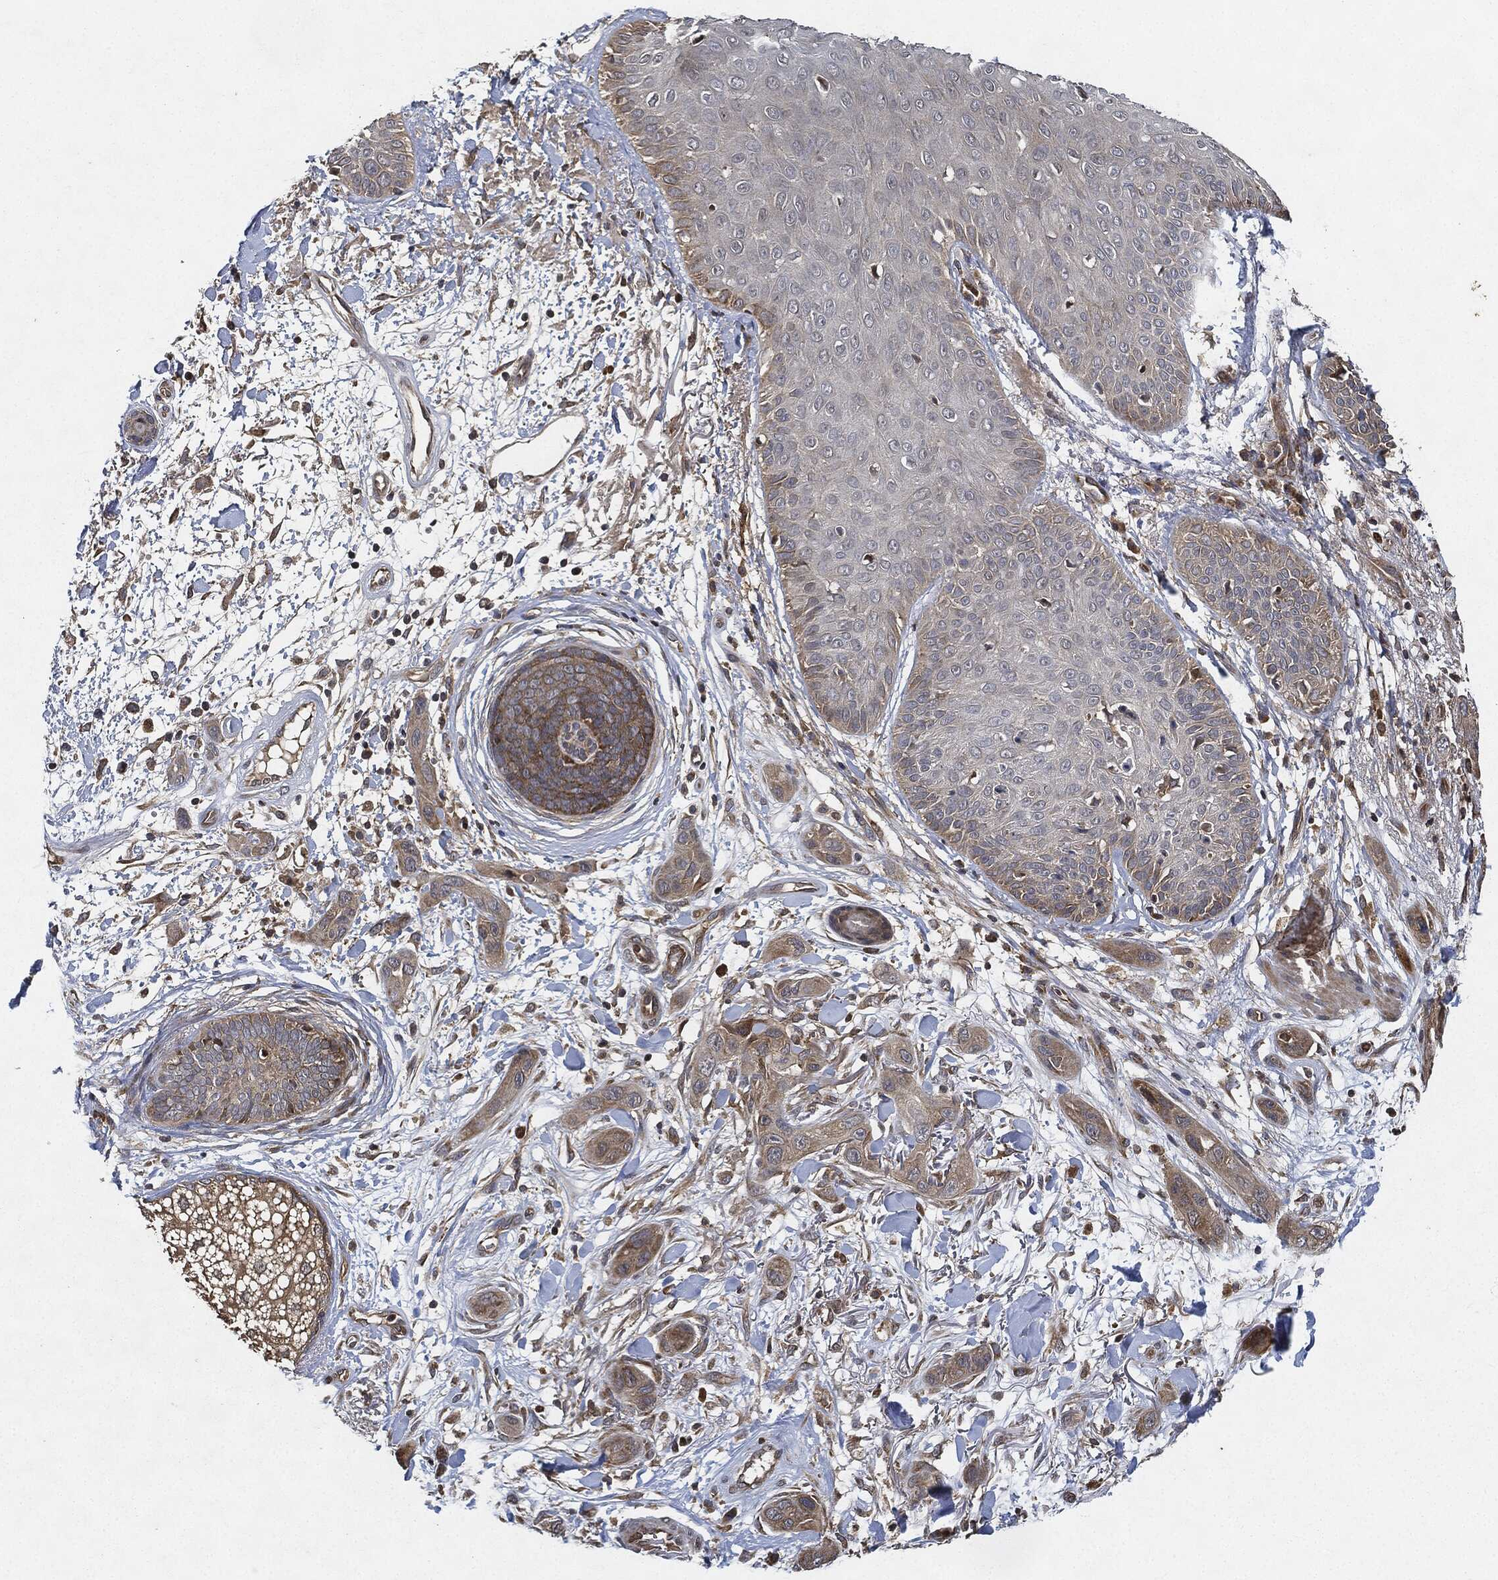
{"staining": {"intensity": "weak", "quantity": "25%-75%", "location": "cytoplasmic/membranous"}, "tissue": "skin cancer", "cell_type": "Tumor cells", "image_type": "cancer", "snomed": [{"axis": "morphology", "description": "Squamous cell carcinoma, NOS"}, {"axis": "topography", "description": "Skin"}], "caption": "About 25%-75% of tumor cells in human skin cancer display weak cytoplasmic/membranous protein staining as visualized by brown immunohistochemical staining.", "gene": "MLST8", "patient": {"sex": "male", "age": 78}}